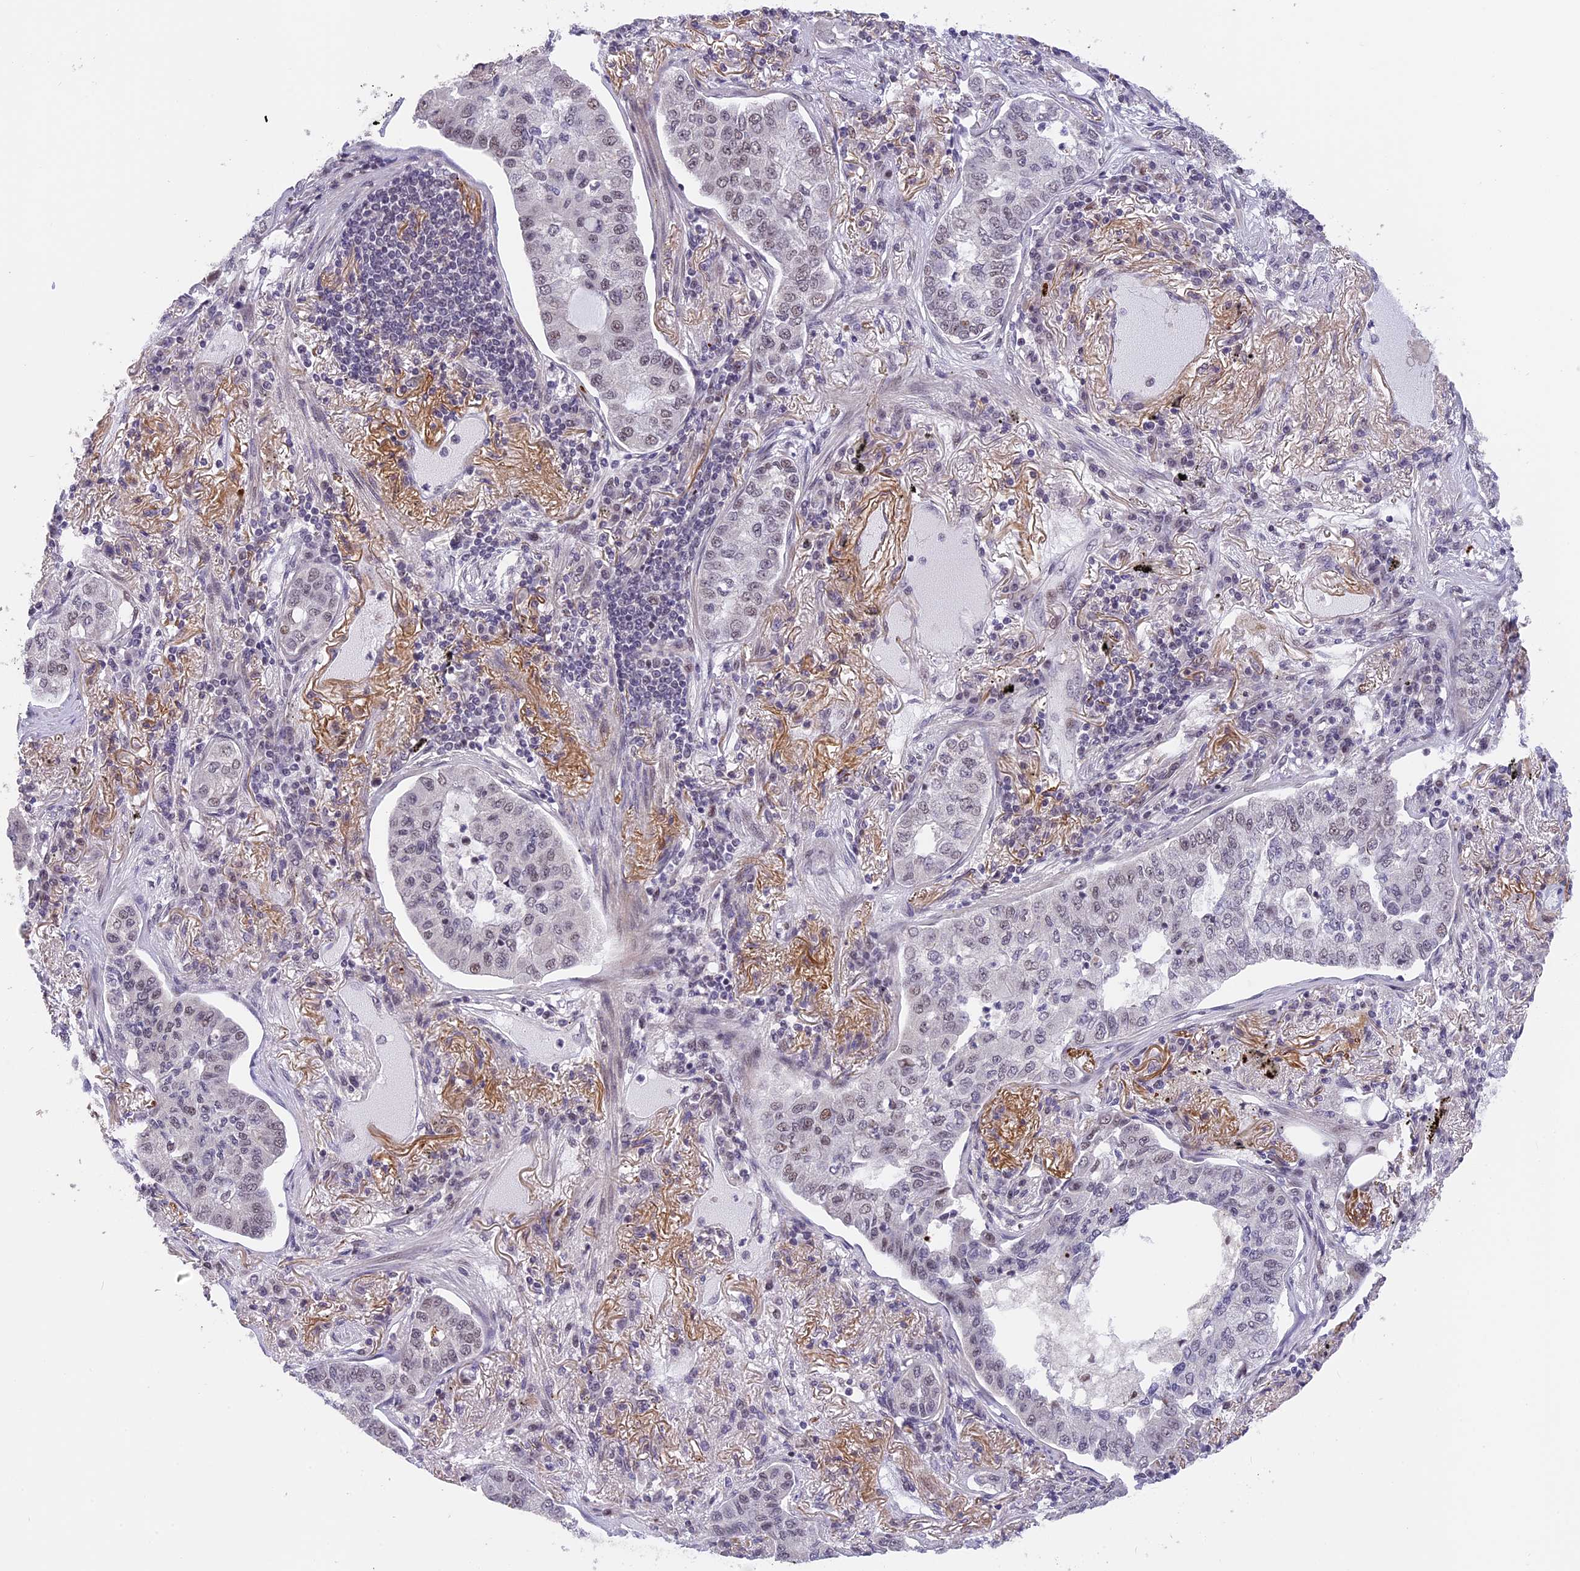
{"staining": {"intensity": "weak", "quantity": "<25%", "location": "nuclear"}, "tissue": "lung cancer", "cell_type": "Tumor cells", "image_type": "cancer", "snomed": [{"axis": "morphology", "description": "Adenocarcinoma, NOS"}, {"axis": "topography", "description": "Lung"}], "caption": "Image shows no significant protein positivity in tumor cells of adenocarcinoma (lung).", "gene": "POLR2C", "patient": {"sex": "male", "age": 49}}